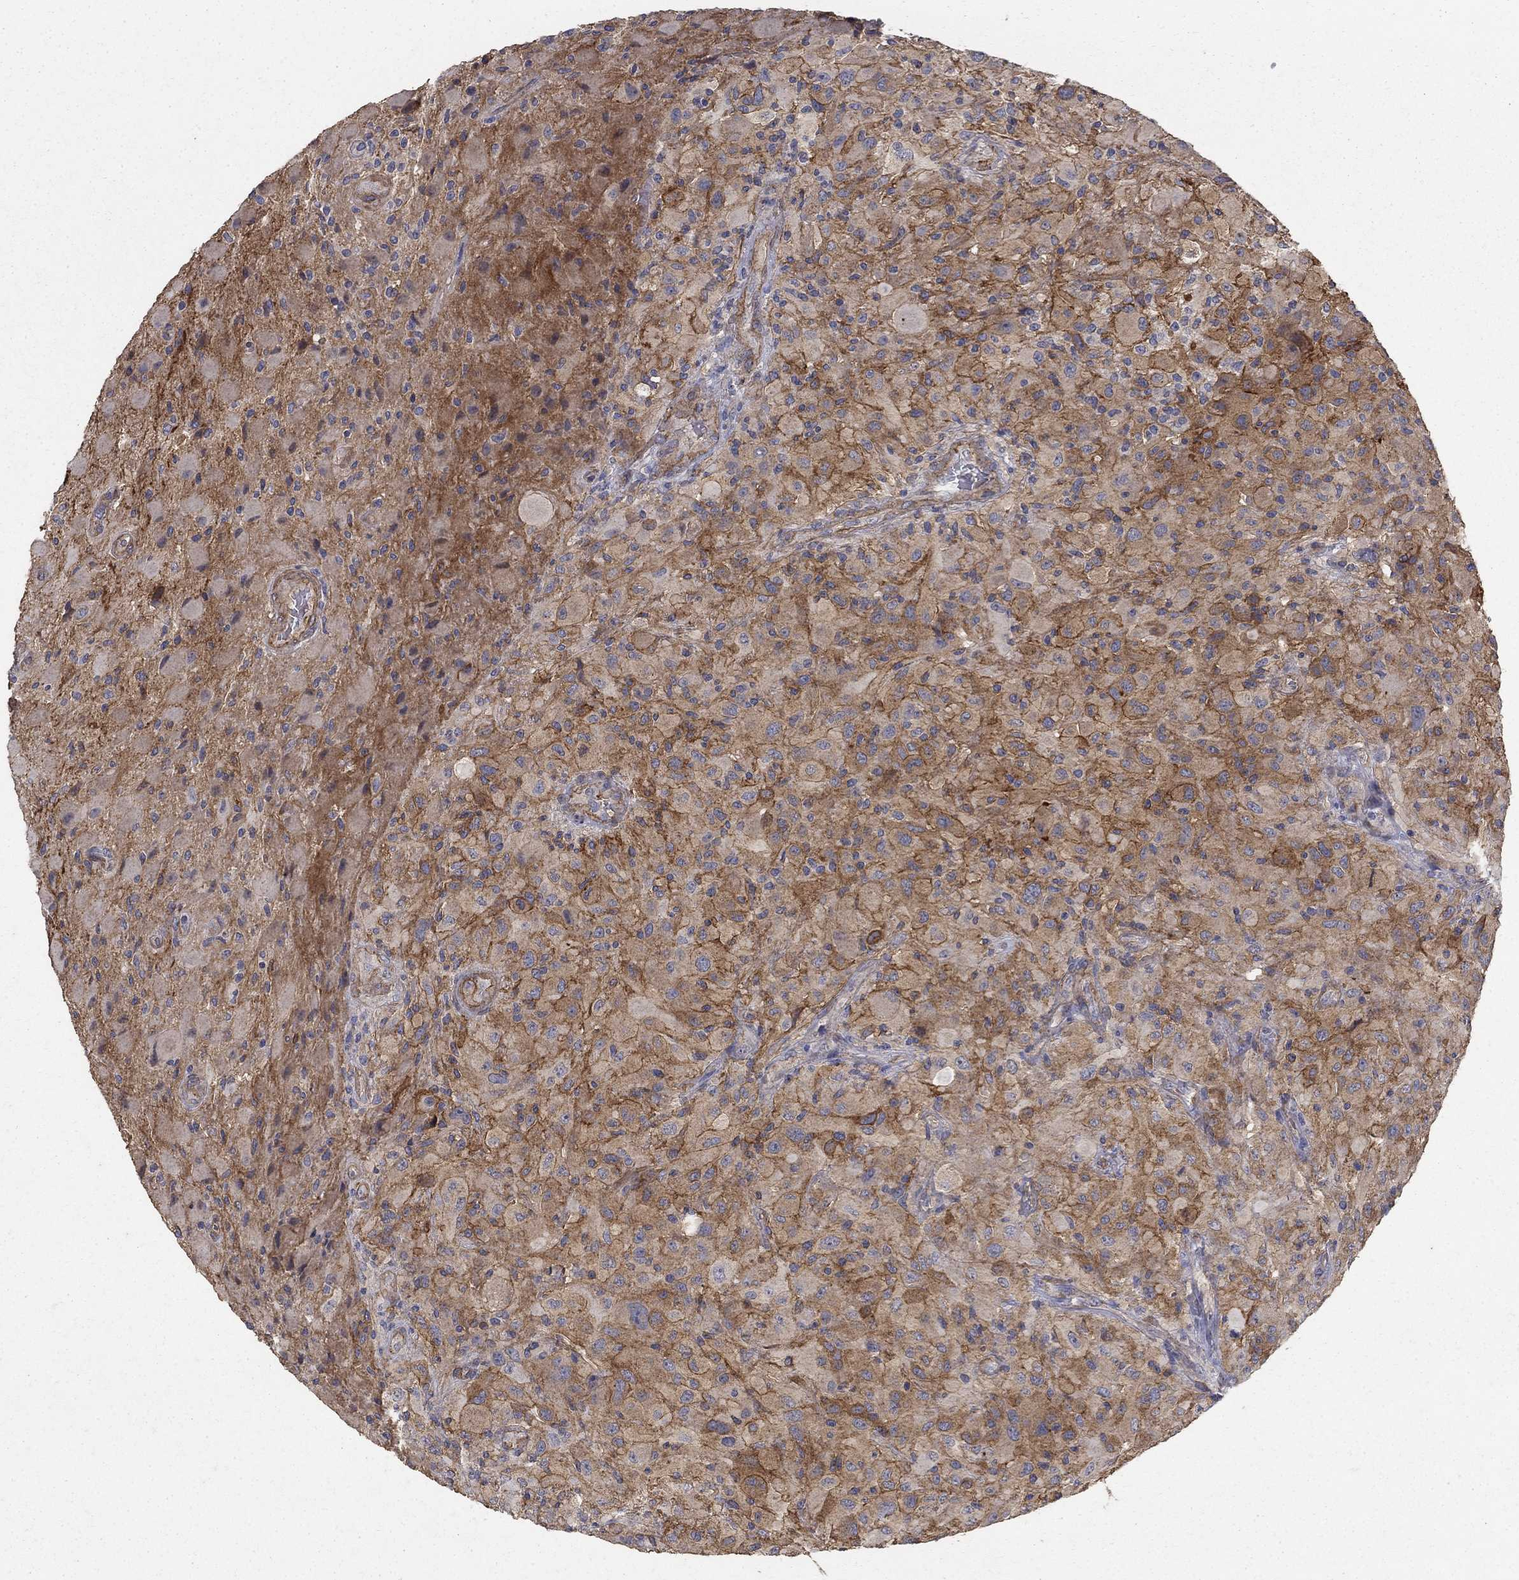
{"staining": {"intensity": "moderate", "quantity": "25%-75%", "location": "cytoplasmic/membranous"}, "tissue": "glioma", "cell_type": "Tumor cells", "image_type": "cancer", "snomed": [{"axis": "morphology", "description": "Glioma, malignant, High grade"}, {"axis": "topography", "description": "Cerebral cortex"}], "caption": "Immunohistochemical staining of malignant high-grade glioma displays medium levels of moderate cytoplasmic/membranous staining in about 25%-75% of tumor cells.", "gene": "MPP2", "patient": {"sex": "male", "age": 35}}